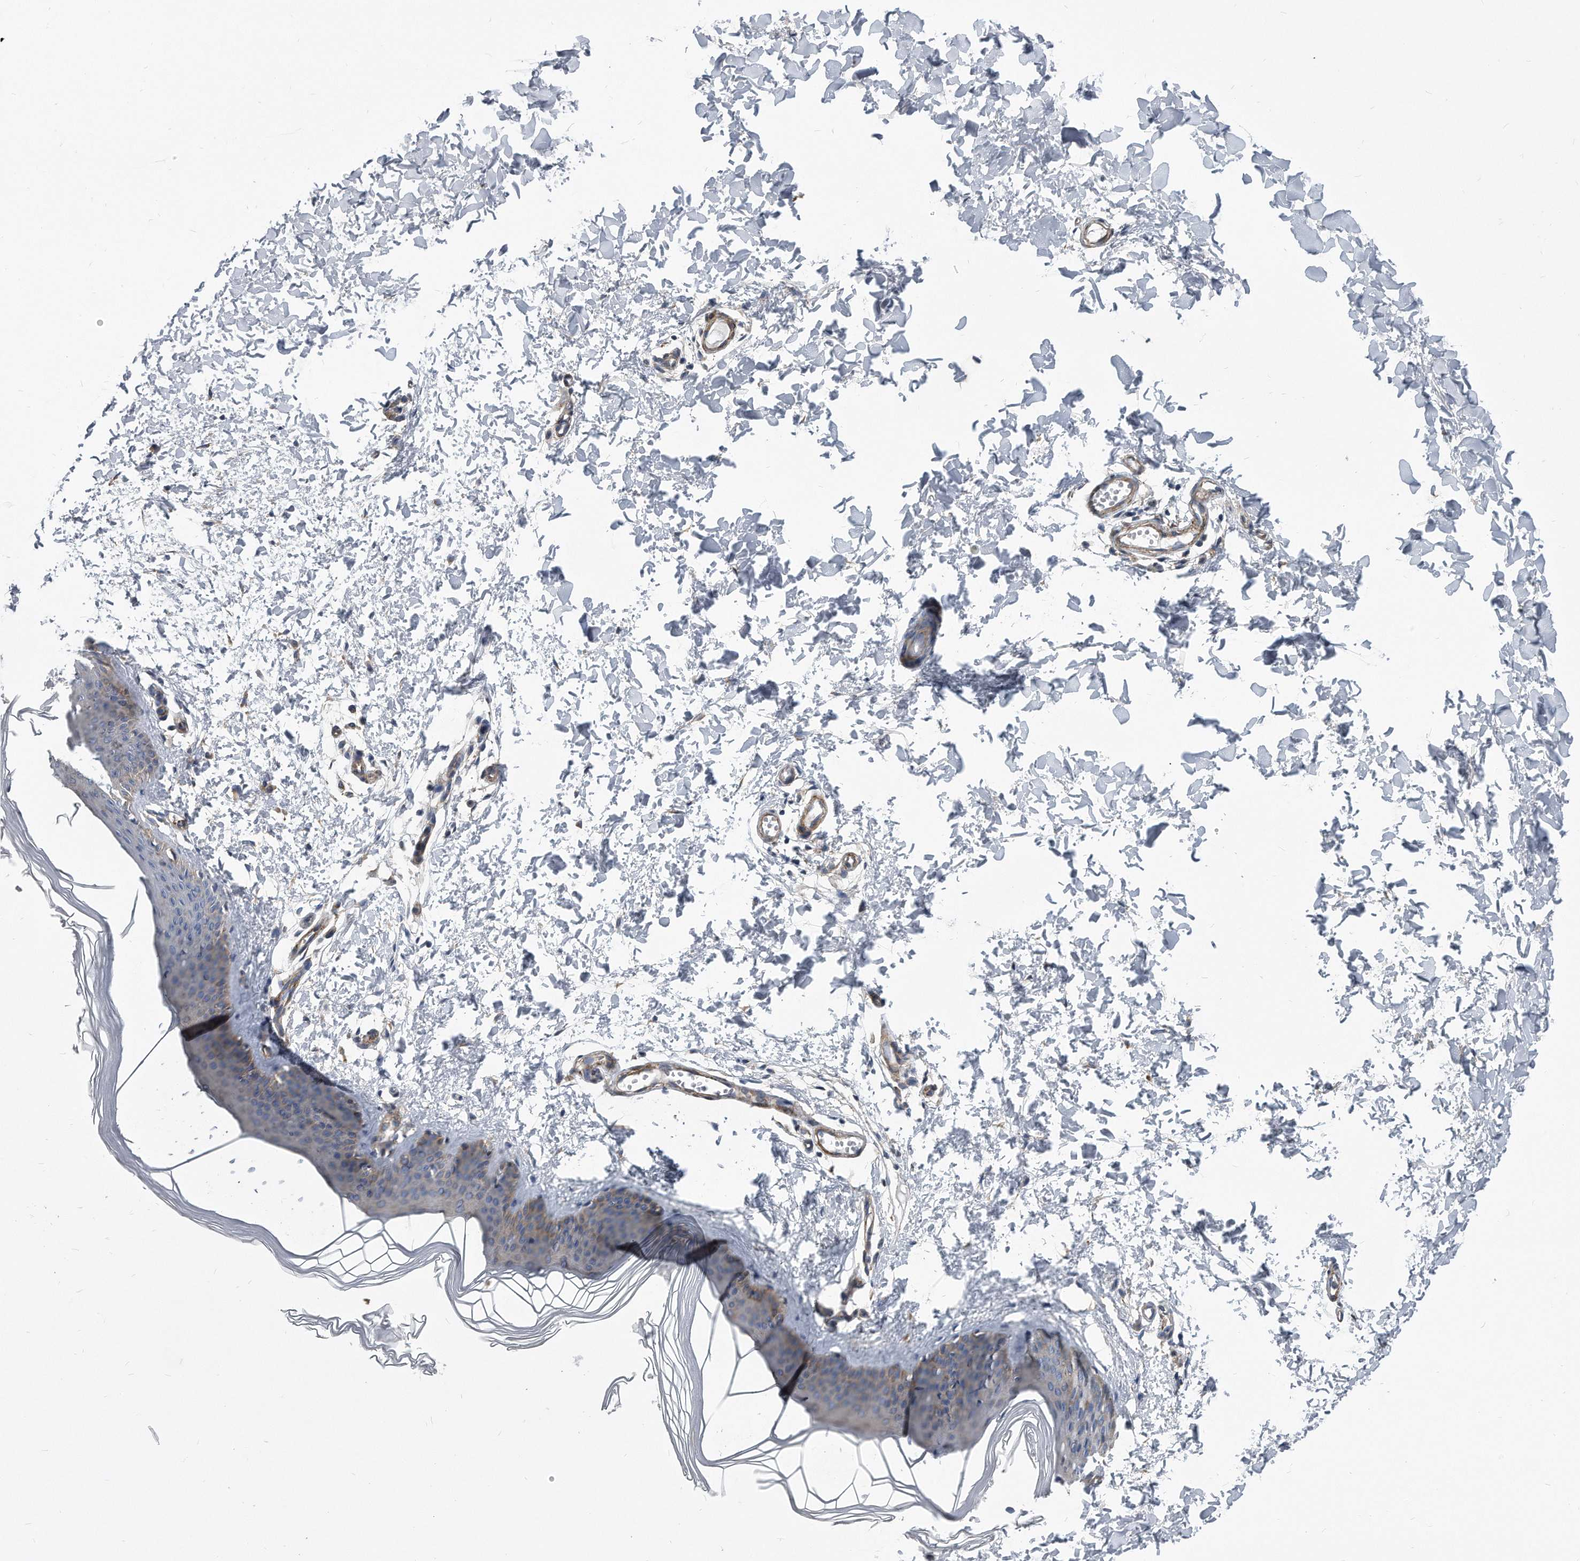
{"staining": {"intensity": "weak", "quantity": ">75%", "location": "cytoplasmic/membranous"}, "tissue": "skin", "cell_type": "Fibroblasts", "image_type": "normal", "snomed": [{"axis": "morphology", "description": "Normal tissue, NOS"}, {"axis": "topography", "description": "Skin"}], "caption": "This histopathology image demonstrates benign skin stained with IHC to label a protein in brown. The cytoplasmic/membranous of fibroblasts show weak positivity for the protein. Nuclei are counter-stained blue.", "gene": "EIF2B4", "patient": {"sex": "female", "age": 27}}